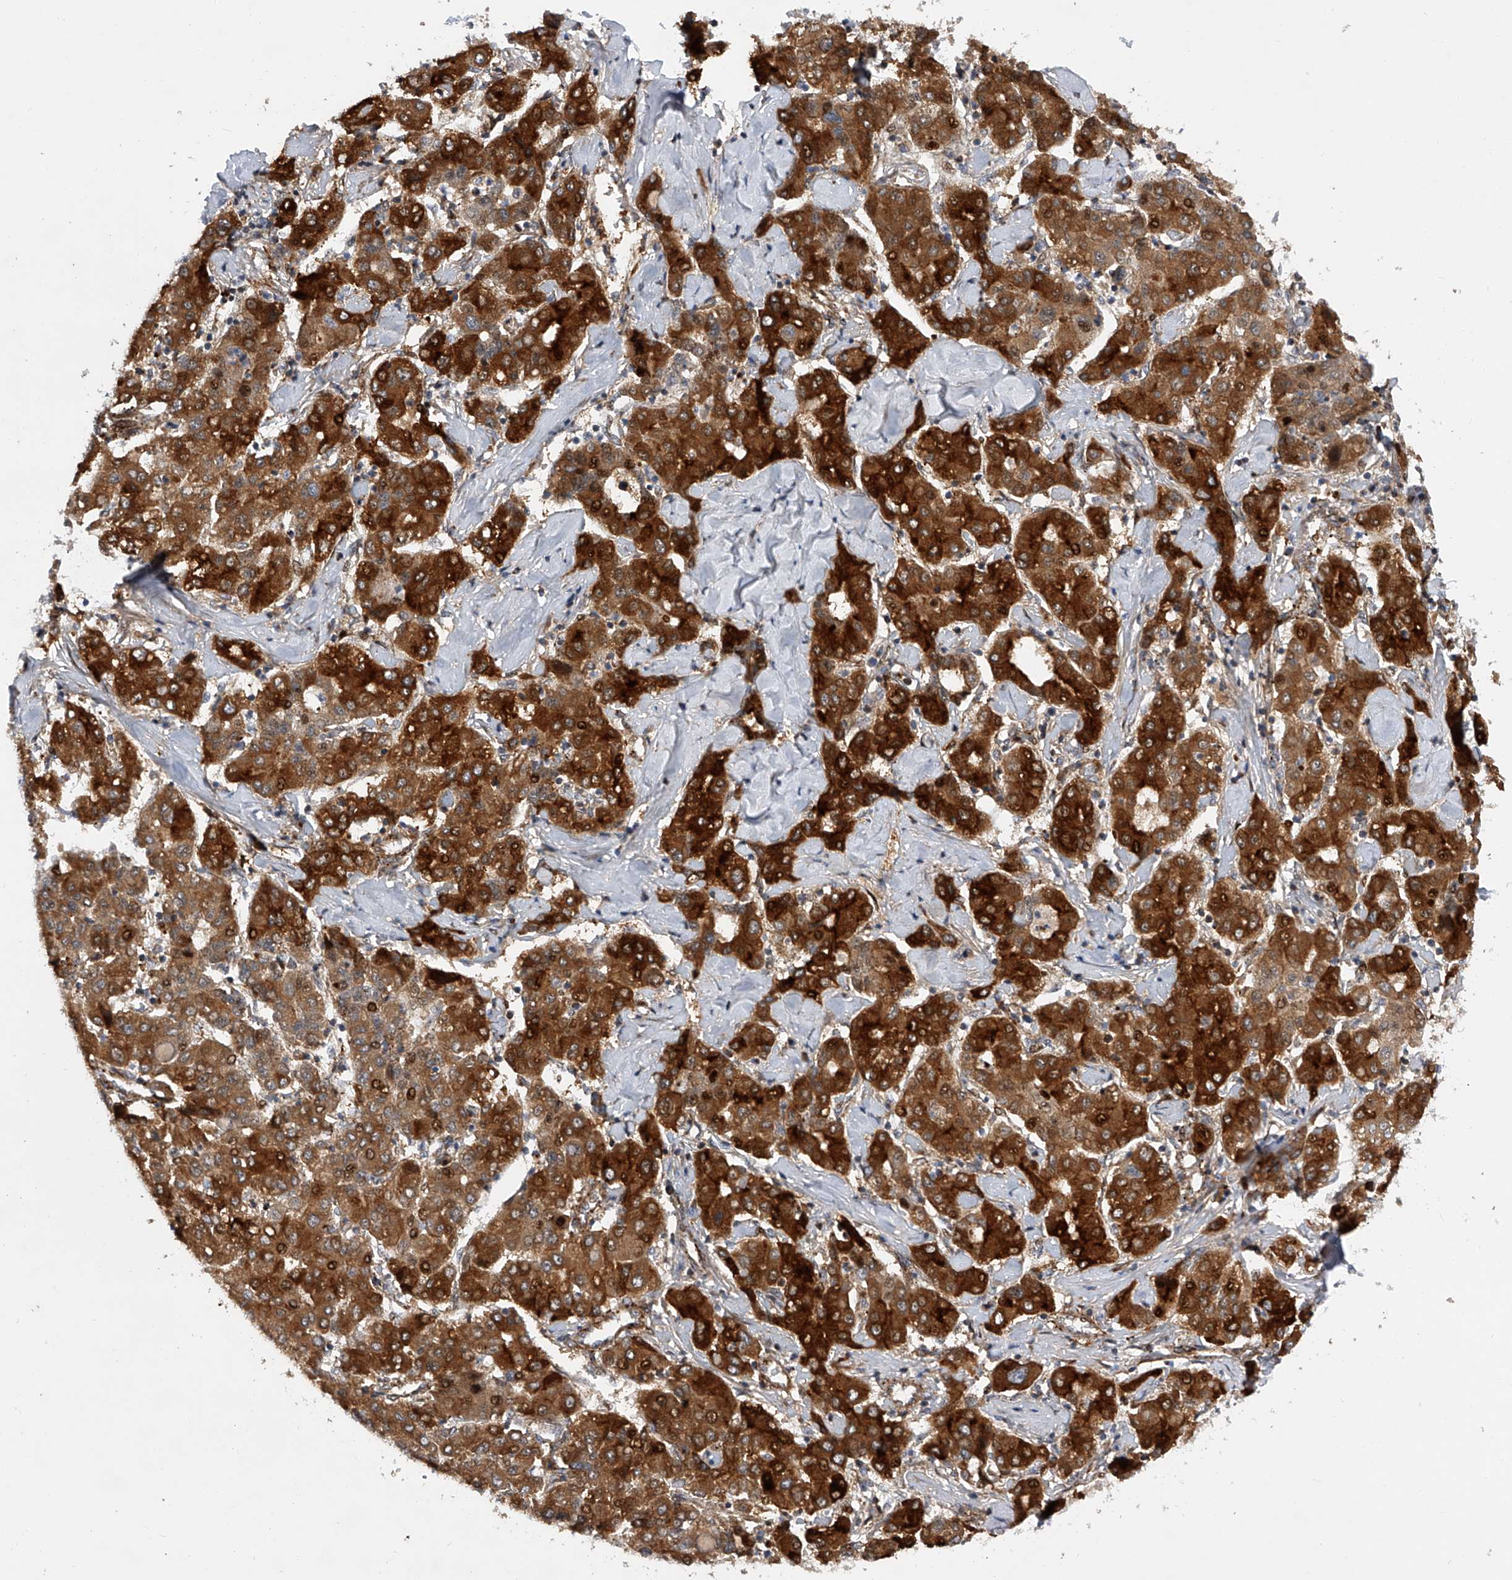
{"staining": {"intensity": "strong", "quantity": ">75%", "location": "cytoplasmic/membranous,nuclear"}, "tissue": "liver cancer", "cell_type": "Tumor cells", "image_type": "cancer", "snomed": [{"axis": "morphology", "description": "Carcinoma, Hepatocellular, NOS"}, {"axis": "topography", "description": "Liver"}], "caption": "There is high levels of strong cytoplasmic/membranous and nuclear staining in tumor cells of liver cancer (hepatocellular carcinoma), as demonstrated by immunohistochemical staining (brown color).", "gene": "PDSS2", "patient": {"sex": "male", "age": 65}}